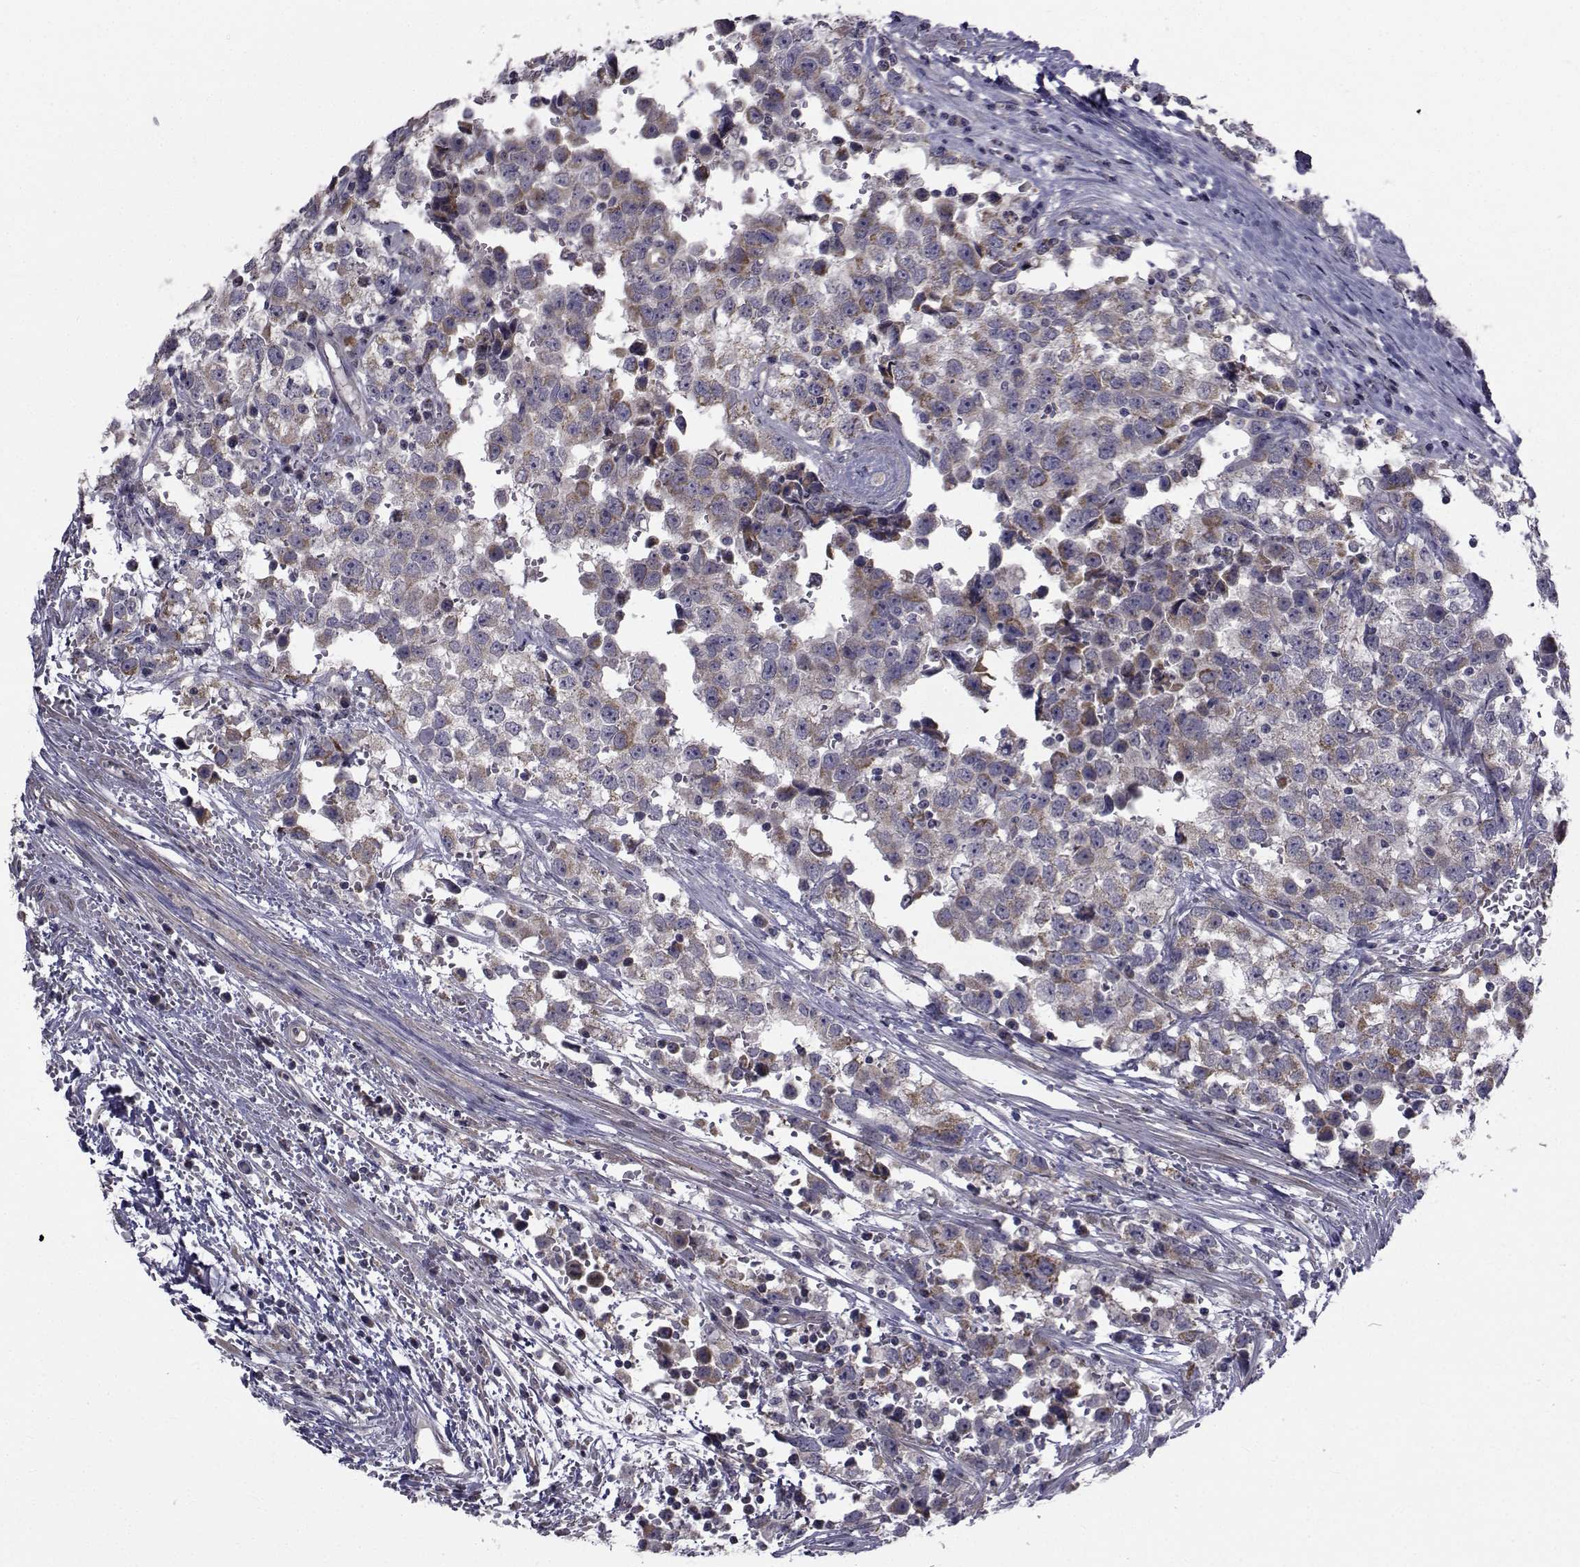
{"staining": {"intensity": "moderate", "quantity": "<25%", "location": "cytoplasmic/membranous"}, "tissue": "testis cancer", "cell_type": "Tumor cells", "image_type": "cancer", "snomed": [{"axis": "morphology", "description": "Seminoma, NOS"}, {"axis": "topography", "description": "Testis"}], "caption": "This is an image of immunohistochemistry staining of testis seminoma, which shows moderate expression in the cytoplasmic/membranous of tumor cells.", "gene": "CFAP74", "patient": {"sex": "male", "age": 34}}